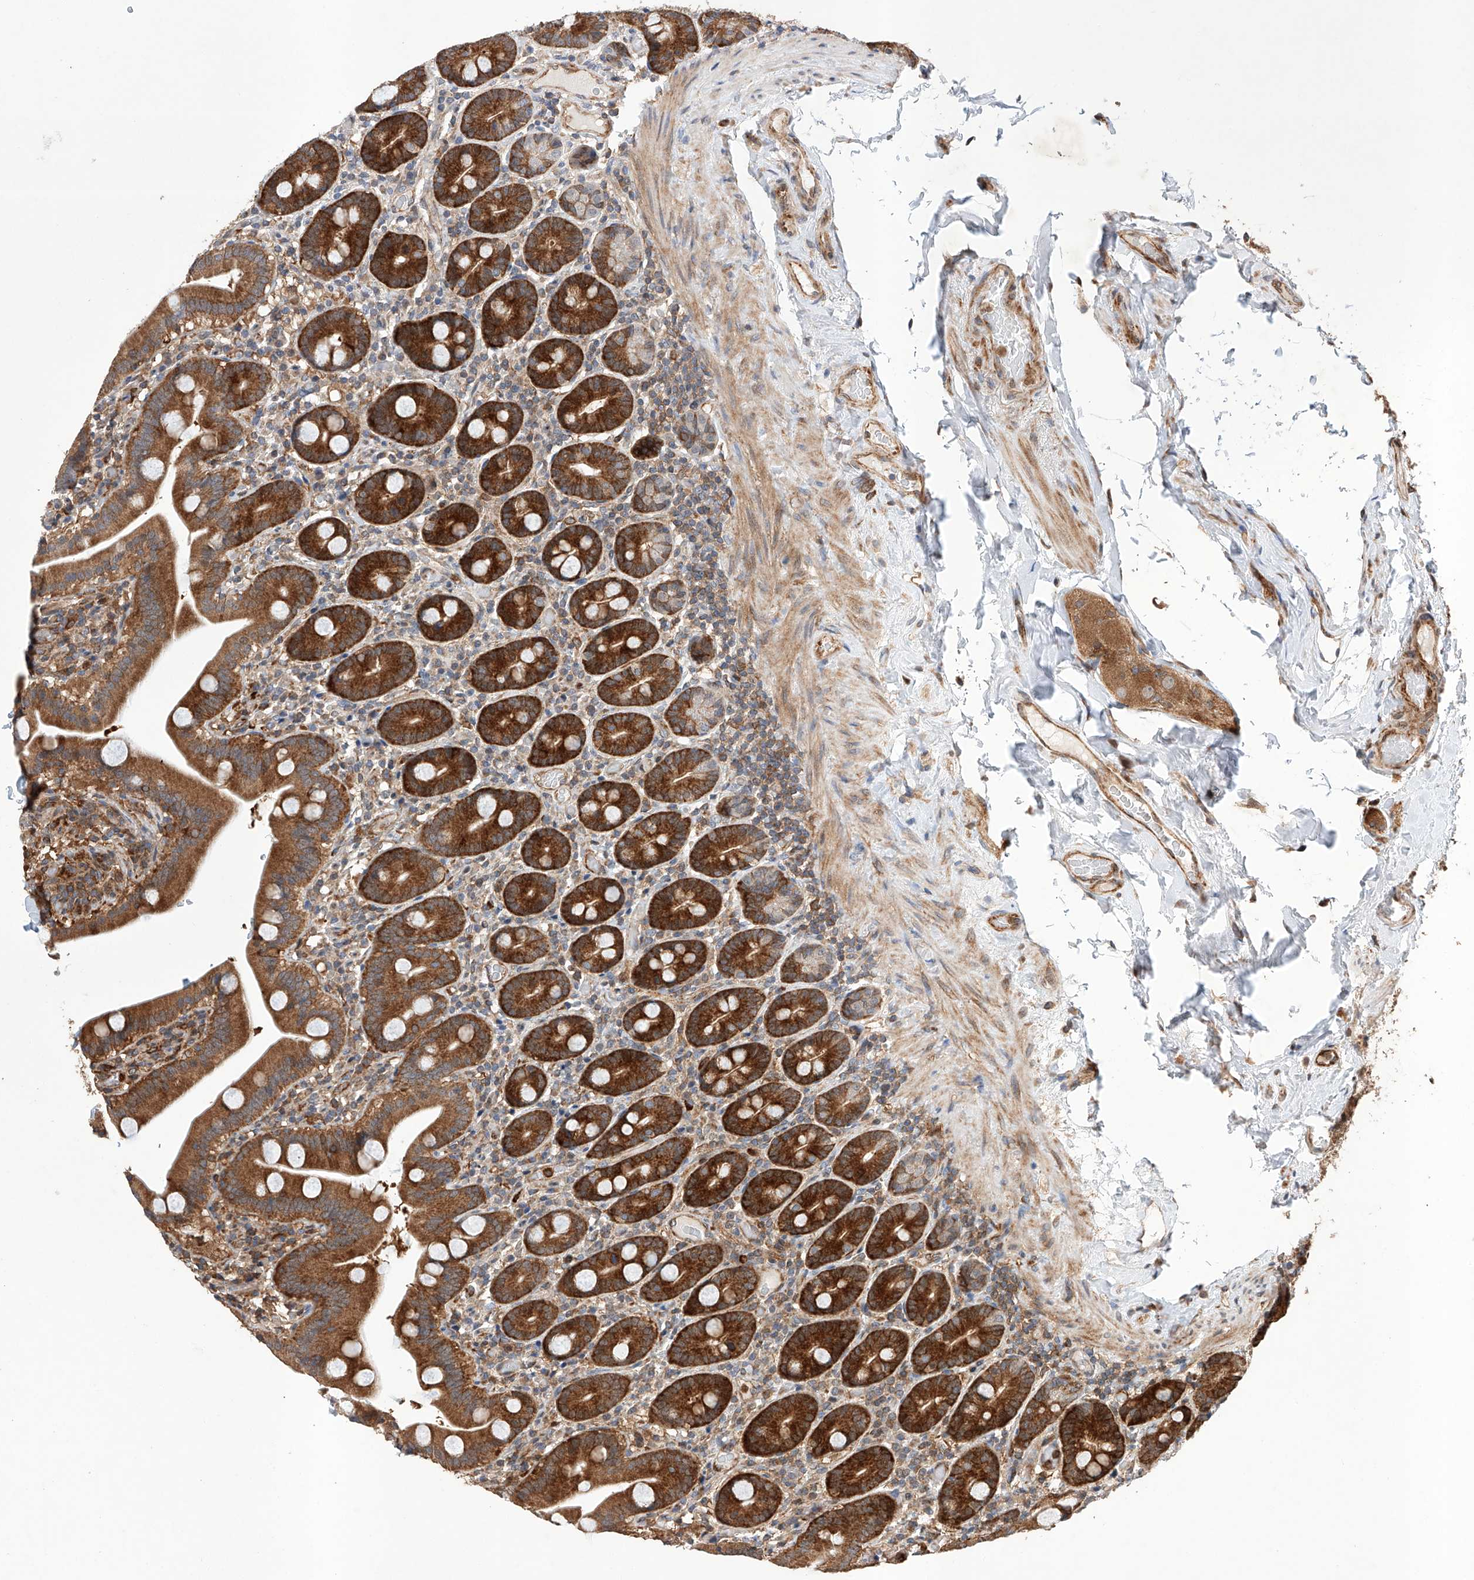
{"staining": {"intensity": "strong", "quantity": ">75%", "location": "cytoplasmic/membranous"}, "tissue": "duodenum", "cell_type": "Glandular cells", "image_type": "normal", "snomed": [{"axis": "morphology", "description": "Normal tissue, NOS"}, {"axis": "topography", "description": "Duodenum"}], "caption": "A high amount of strong cytoplasmic/membranous expression is seen in about >75% of glandular cells in unremarkable duodenum. (DAB (3,3'-diaminobenzidine) IHC, brown staining for protein, blue staining for nuclei).", "gene": "TIMM23", "patient": {"sex": "male", "age": 55}}